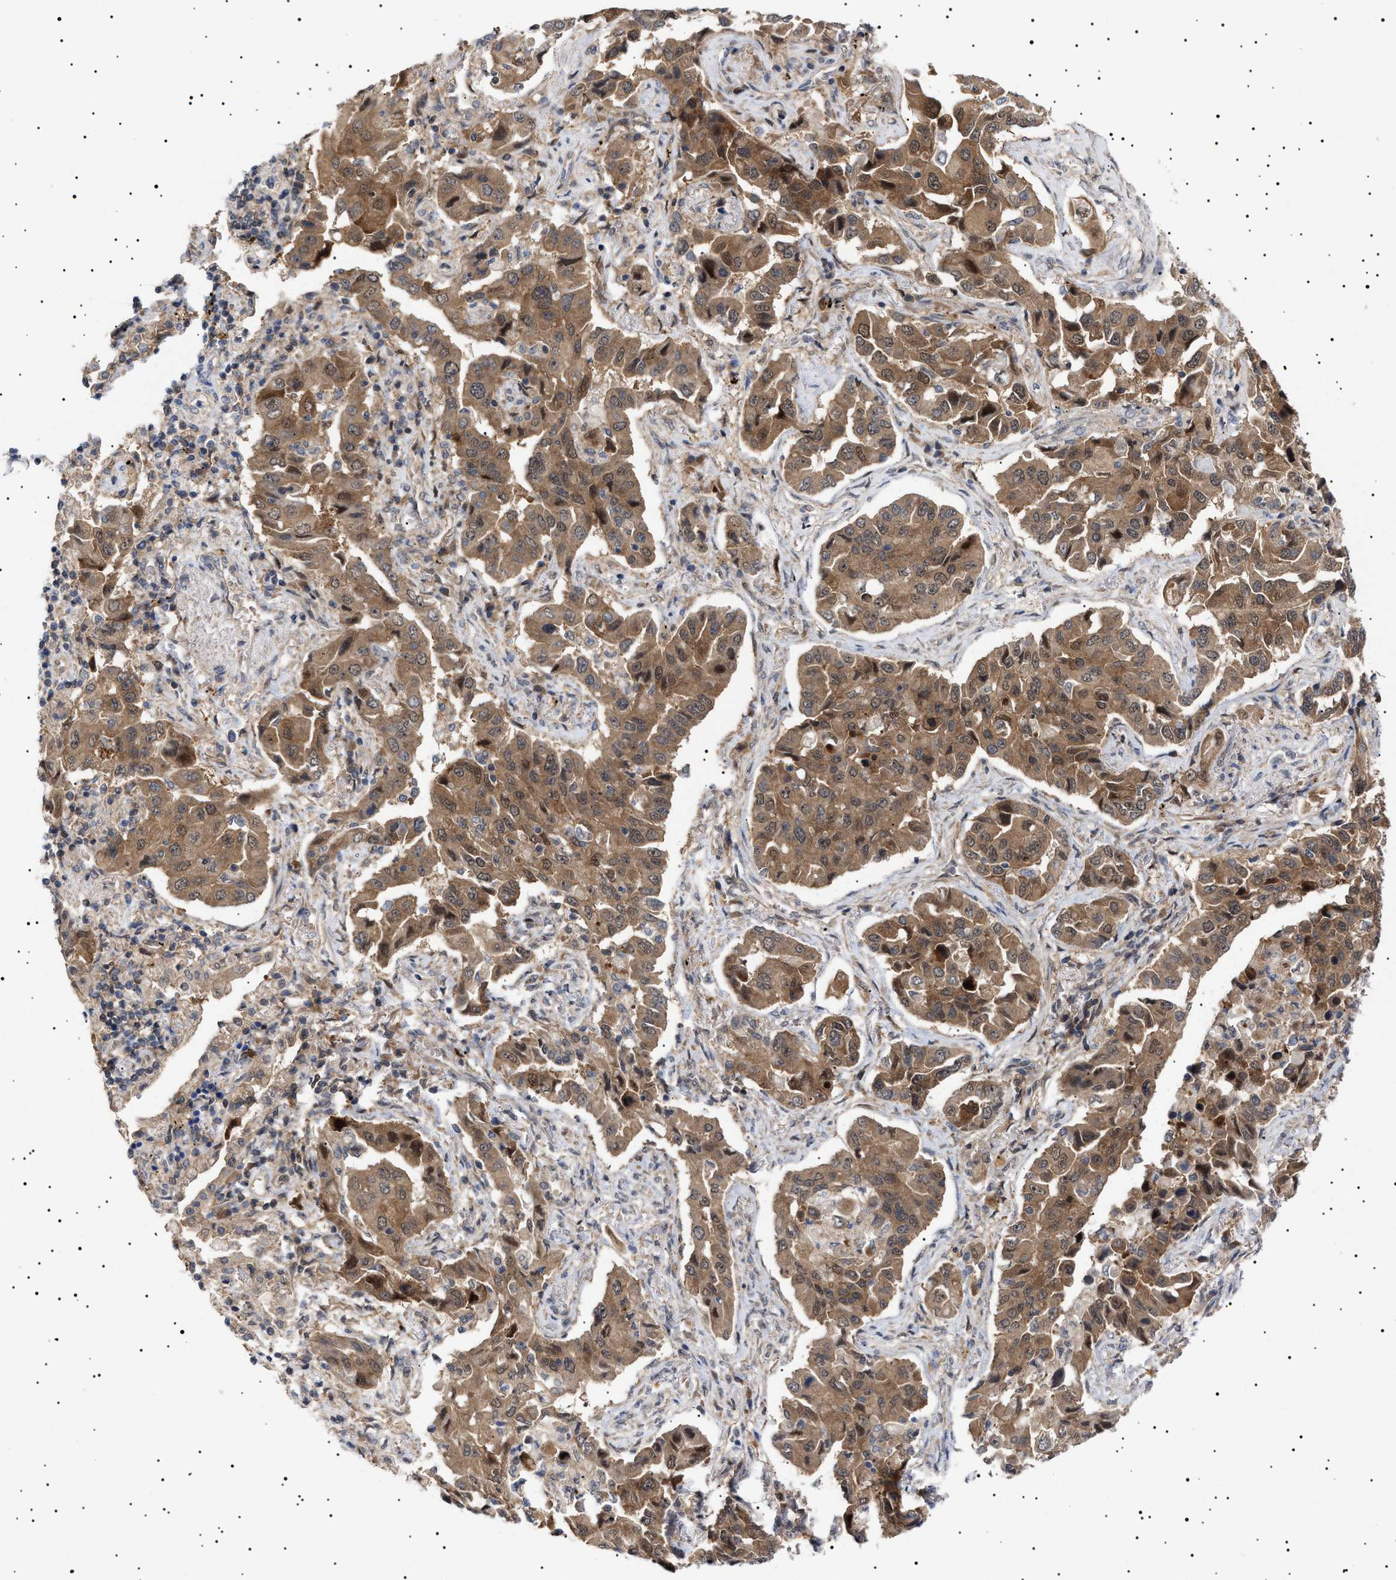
{"staining": {"intensity": "moderate", "quantity": ">75%", "location": "cytoplasmic/membranous"}, "tissue": "lung cancer", "cell_type": "Tumor cells", "image_type": "cancer", "snomed": [{"axis": "morphology", "description": "Adenocarcinoma, NOS"}, {"axis": "topography", "description": "Lung"}], "caption": "Adenocarcinoma (lung) tissue demonstrates moderate cytoplasmic/membranous positivity in about >75% of tumor cells", "gene": "NPLOC4", "patient": {"sex": "female", "age": 65}}